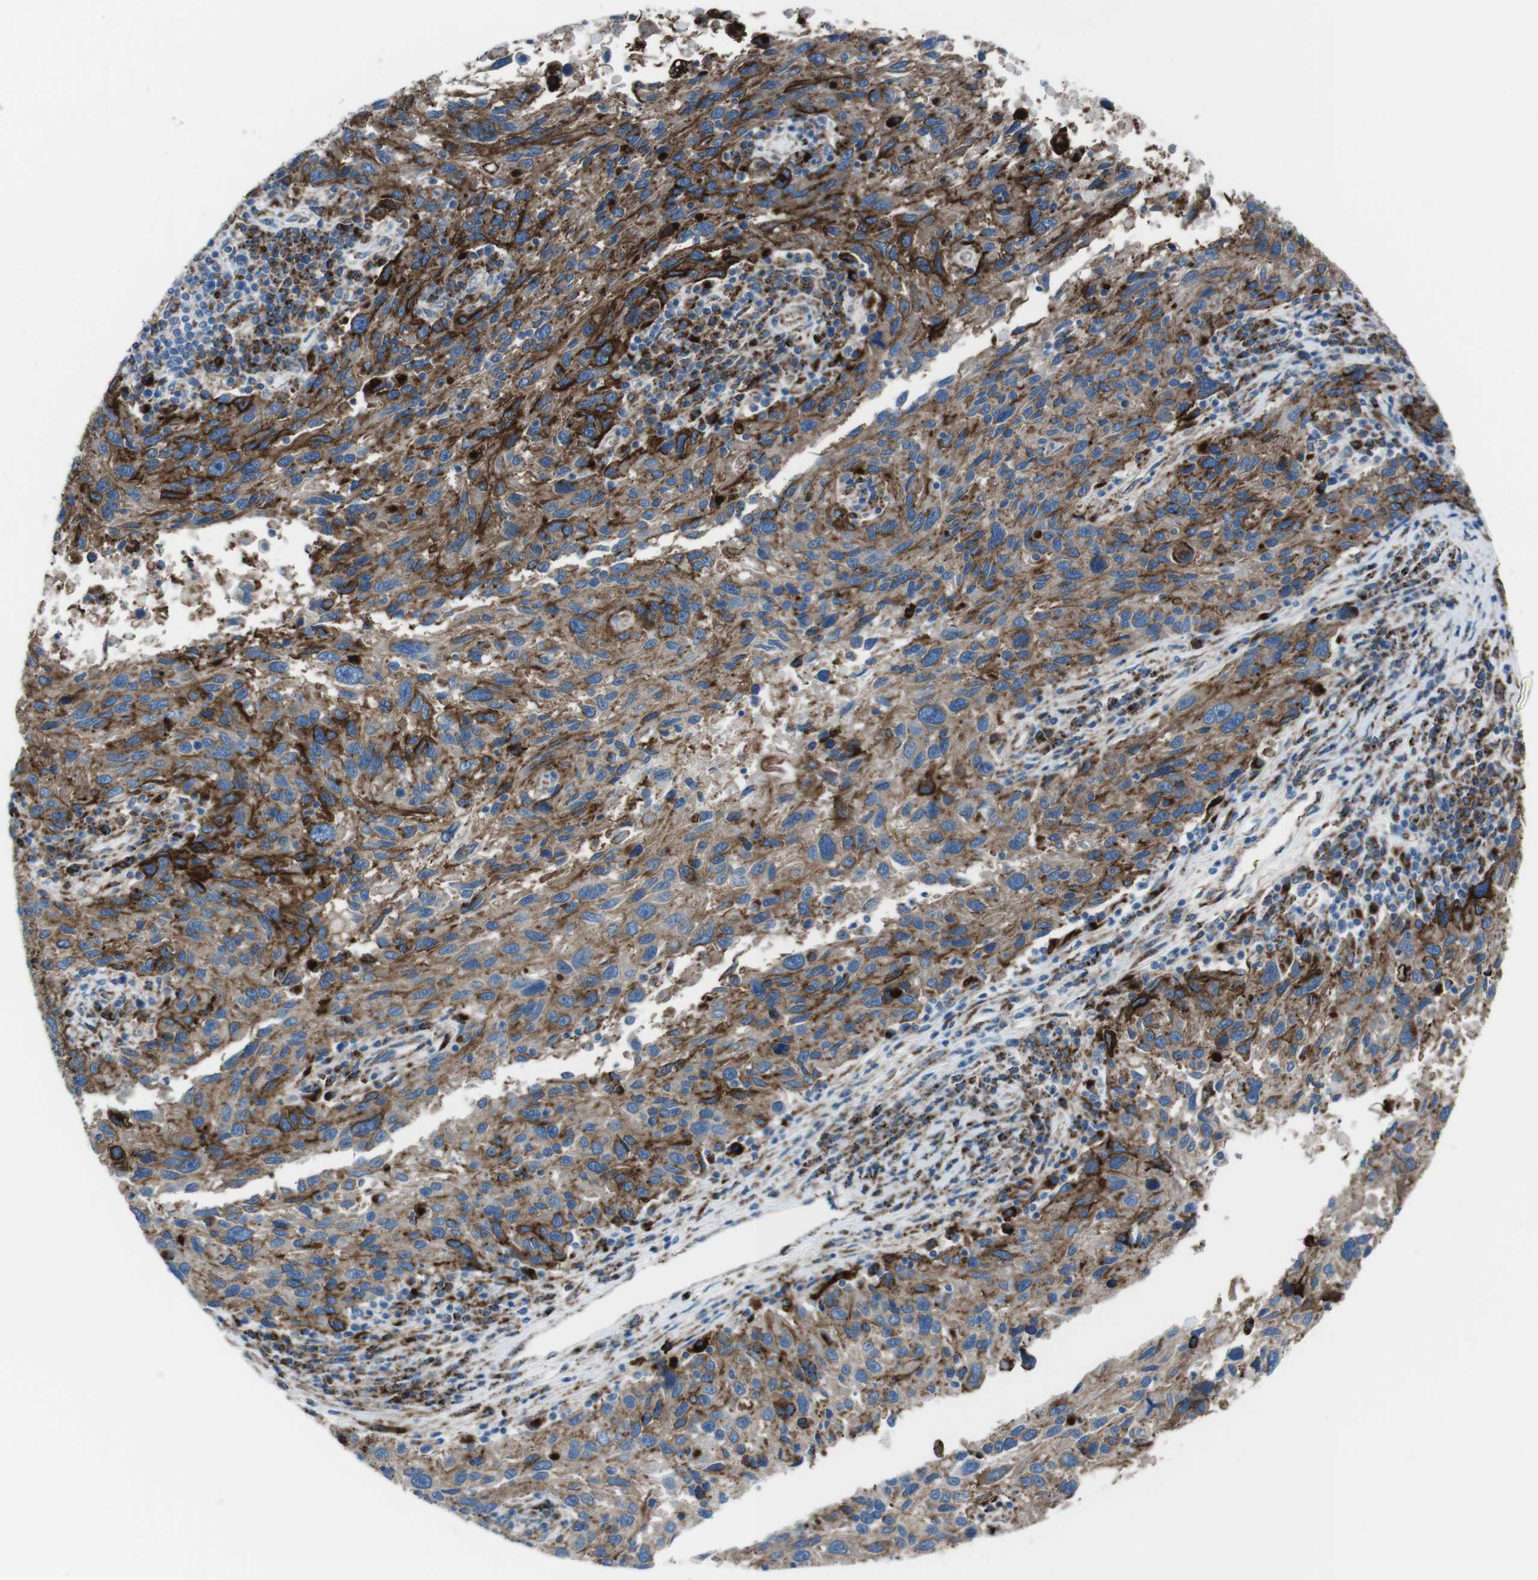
{"staining": {"intensity": "moderate", "quantity": ">75%", "location": "cytoplasmic/membranous"}, "tissue": "melanoma", "cell_type": "Tumor cells", "image_type": "cancer", "snomed": [{"axis": "morphology", "description": "Malignant melanoma, NOS"}, {"axis": "topography", "description": "Skin"}], "caption": "Immunohistochemical staining of human melanoma shows moderate cytoplasmic/membranous protein expression in about >75% of tumor cells. (Brightfield microscopy of DAB IHC at high magnification).", "gene": "SCARB2", "patient": {"sex": "male", "age": 53}}